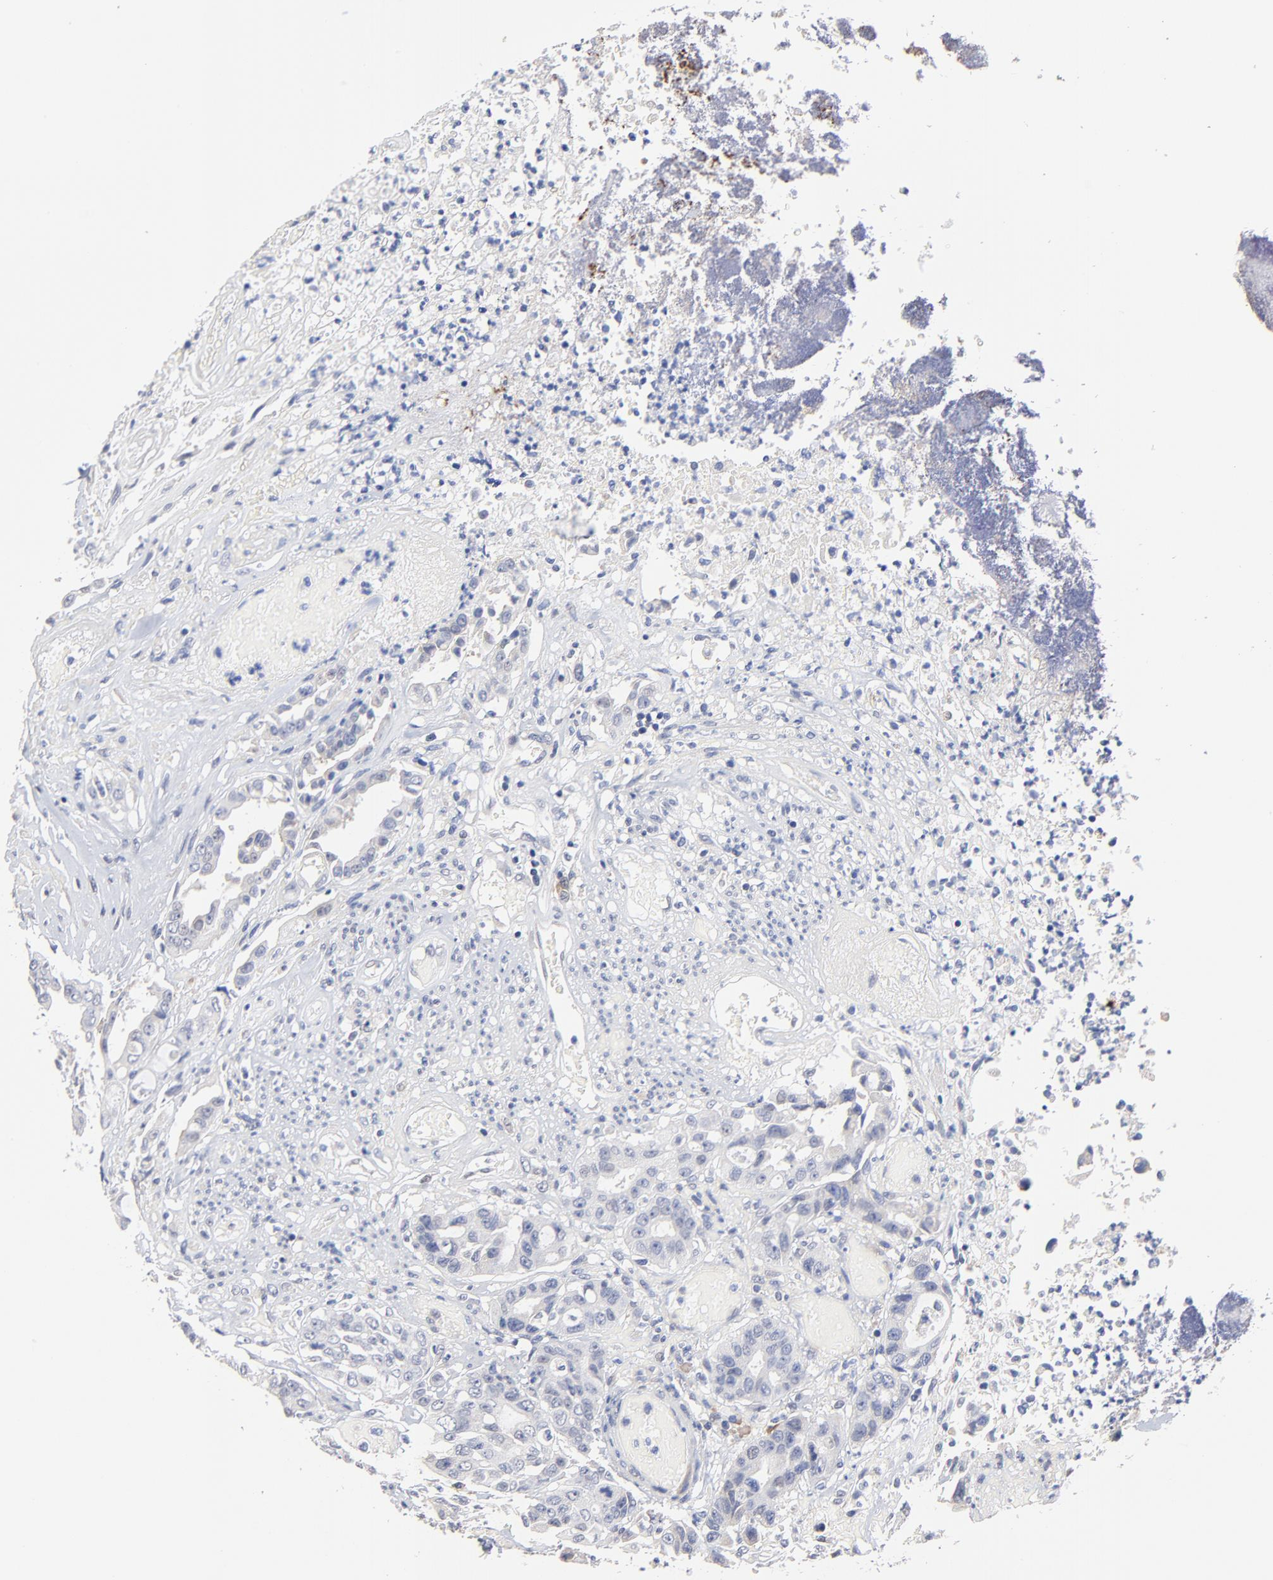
{"staining": {"intensity": "negative", "quantity": "none", "location": "none"}, "tissue": "colorectal cancer", "cell_type": "Tumor cells", "image_type": "cancer", "snomed": [{"axis": "morphology", "description": "Adenocarcinoma, NOS"}, {"axis": "topography", "description": "Colon"}], "caption": "Image shows no significant protein positivity in tumor cells of adenocarcinoma (colorectal).", "gene": "TWNK", "patient": {"sex": "female", "age": 70}}